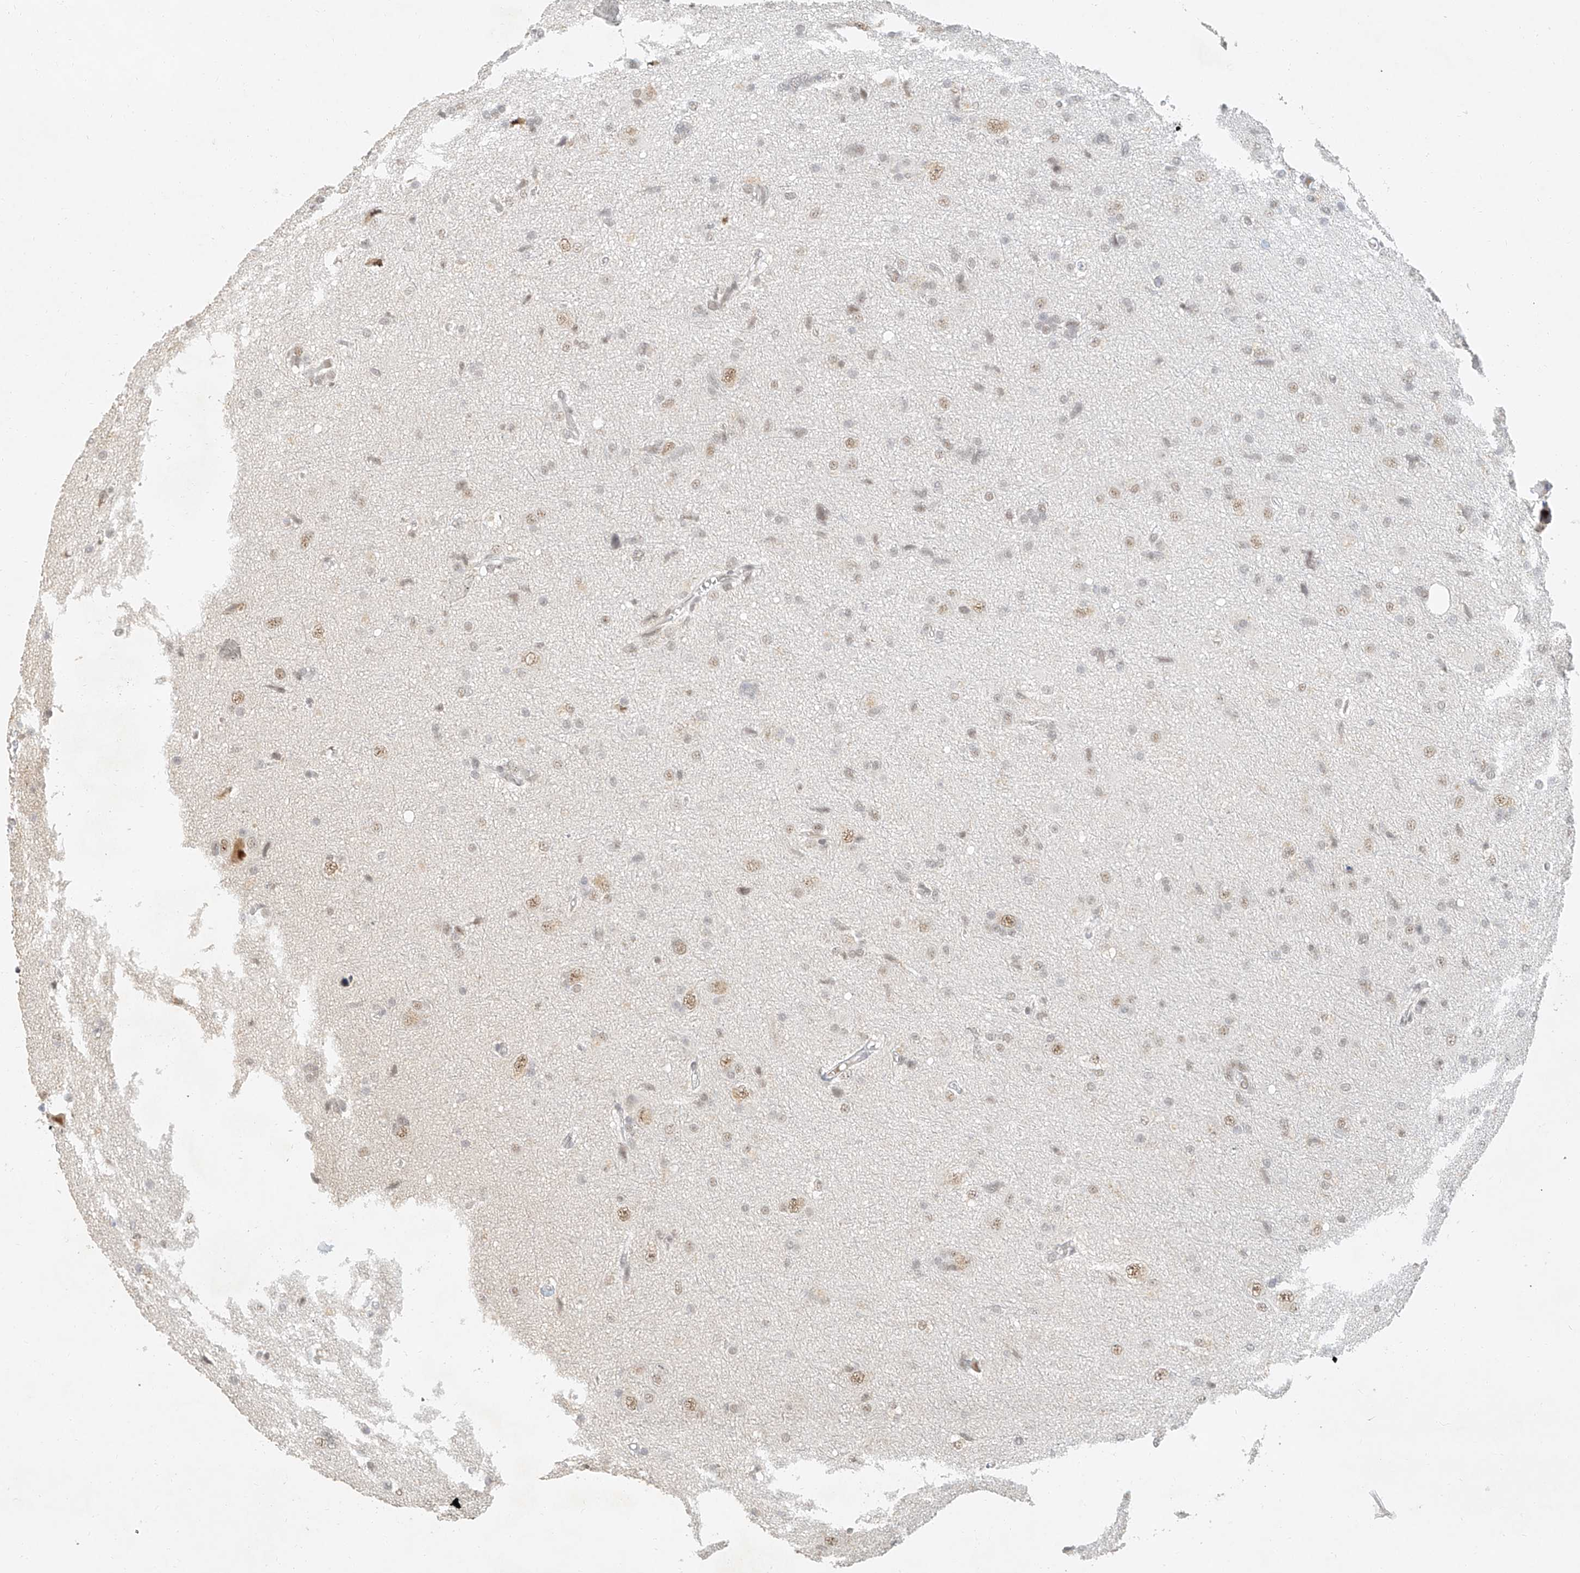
{"staining": {"intensity": "moderate", "quantity": "25%-75%", "location": "nuclear"}, "tissue": "glioma", "cell_type": "Tumor cells", "image_type": "cancer", "snomed": [{"axis": "morphology", "description": "Glioma, malignant, High grade"}, {"axis": "topography", "description": "Brain"}], "caption": "Glioma stained with DAB (3,3'-diaminobenzidine) IHC demonstrates medium levels of moderate nuclear positivity in about 25%-75% of tumor cells.", "gene": "CXorf58", "patient": {"sex": "female", "age": 59}}